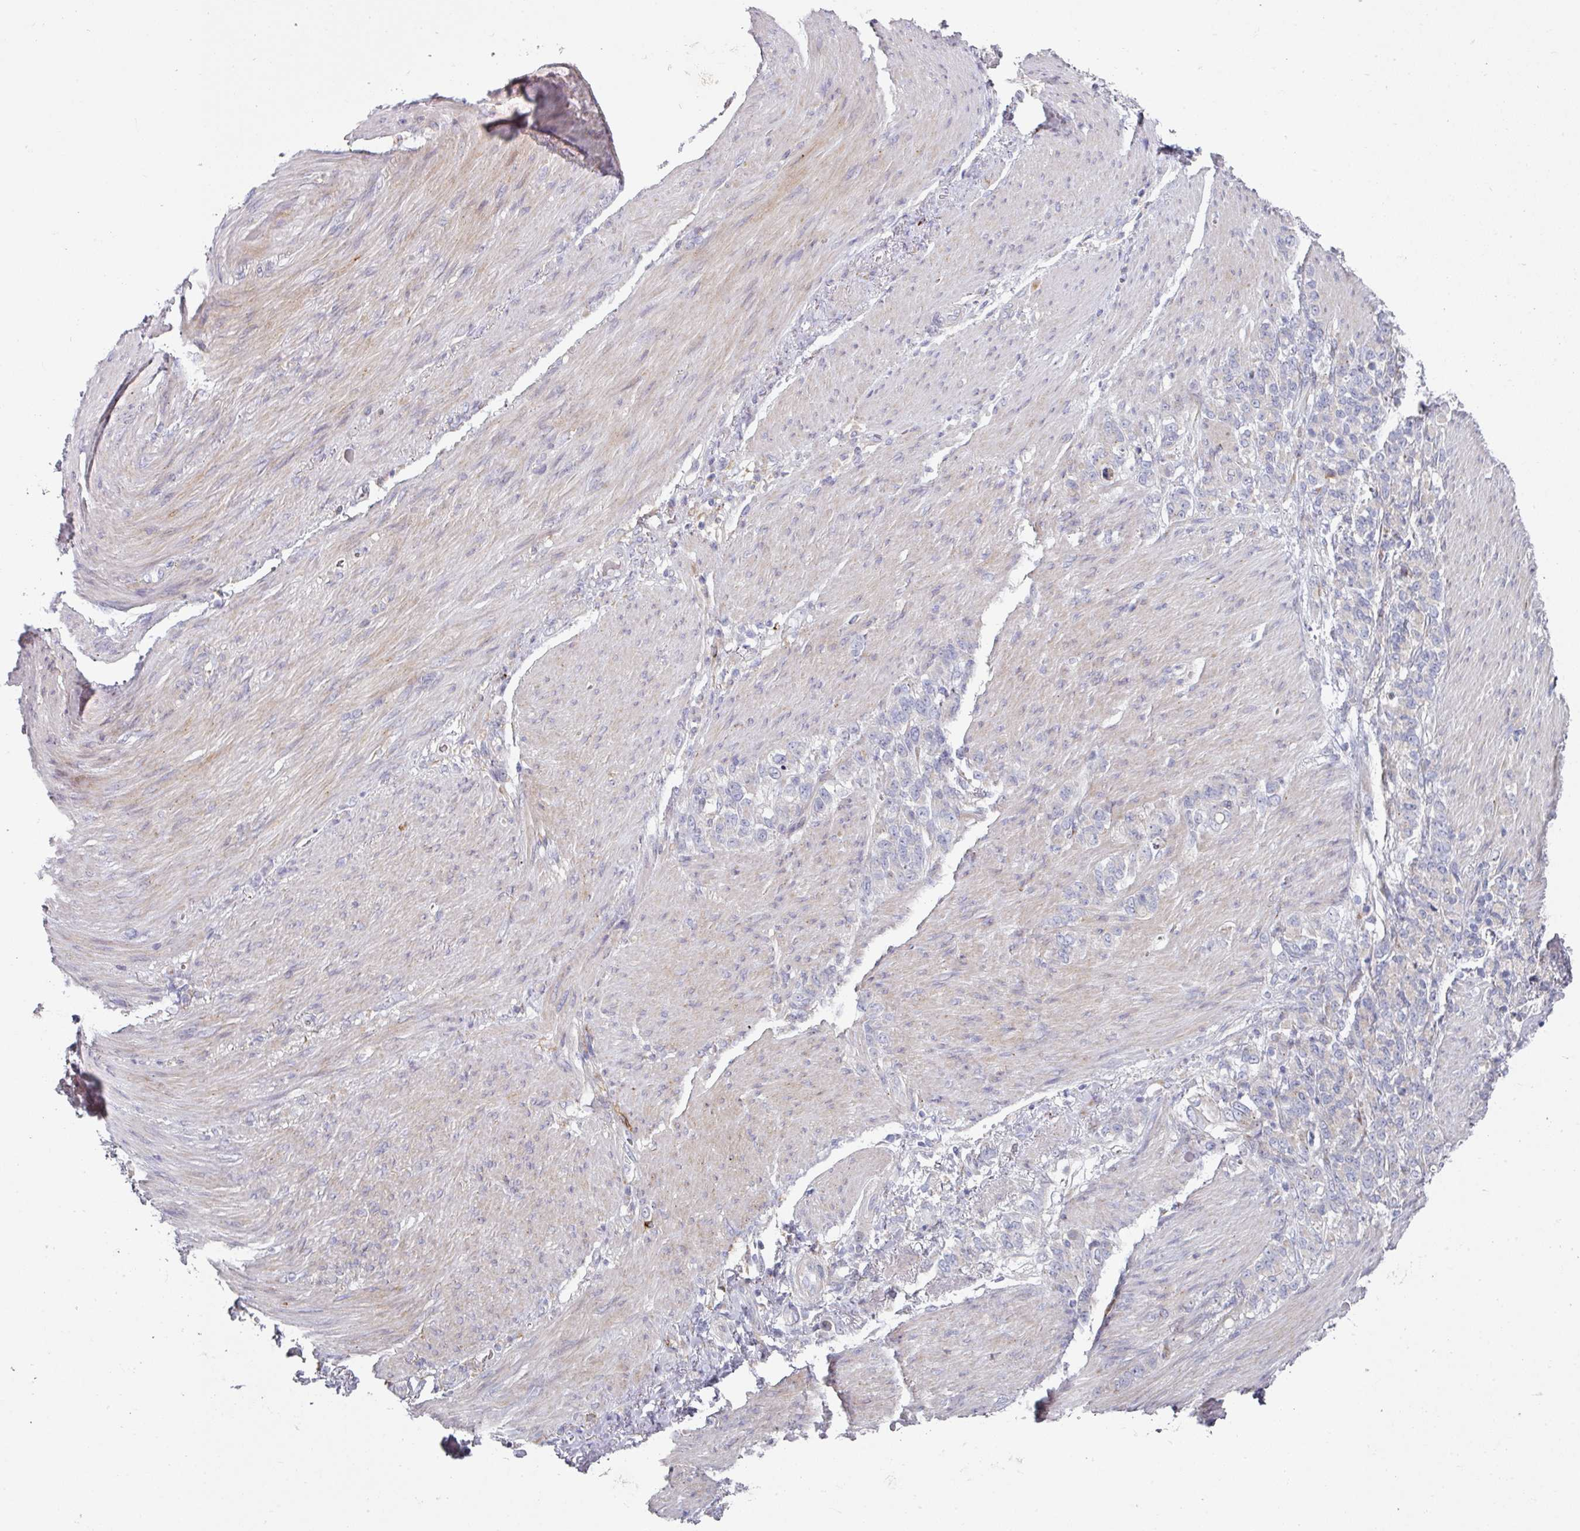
{"staining": {"intensity": "negative", "quantity": "none", "location": "none"}, "tissue": "stomach cancer", "cell_type": "Tumor cells", "image_type": "cancer", "snomed": [{"axis": "morphology", "description": "Adenocarcinoma, NOS"}, {"axis": "topography", "description": "Stomach"}], "caption": "Tumor cells show no significant protein expression in stomach cancer. (Brightfield microscopy of DAB IHC at high magnification).", "gene": "WSB2", "patient": {"sex": "female", "age": 79}}